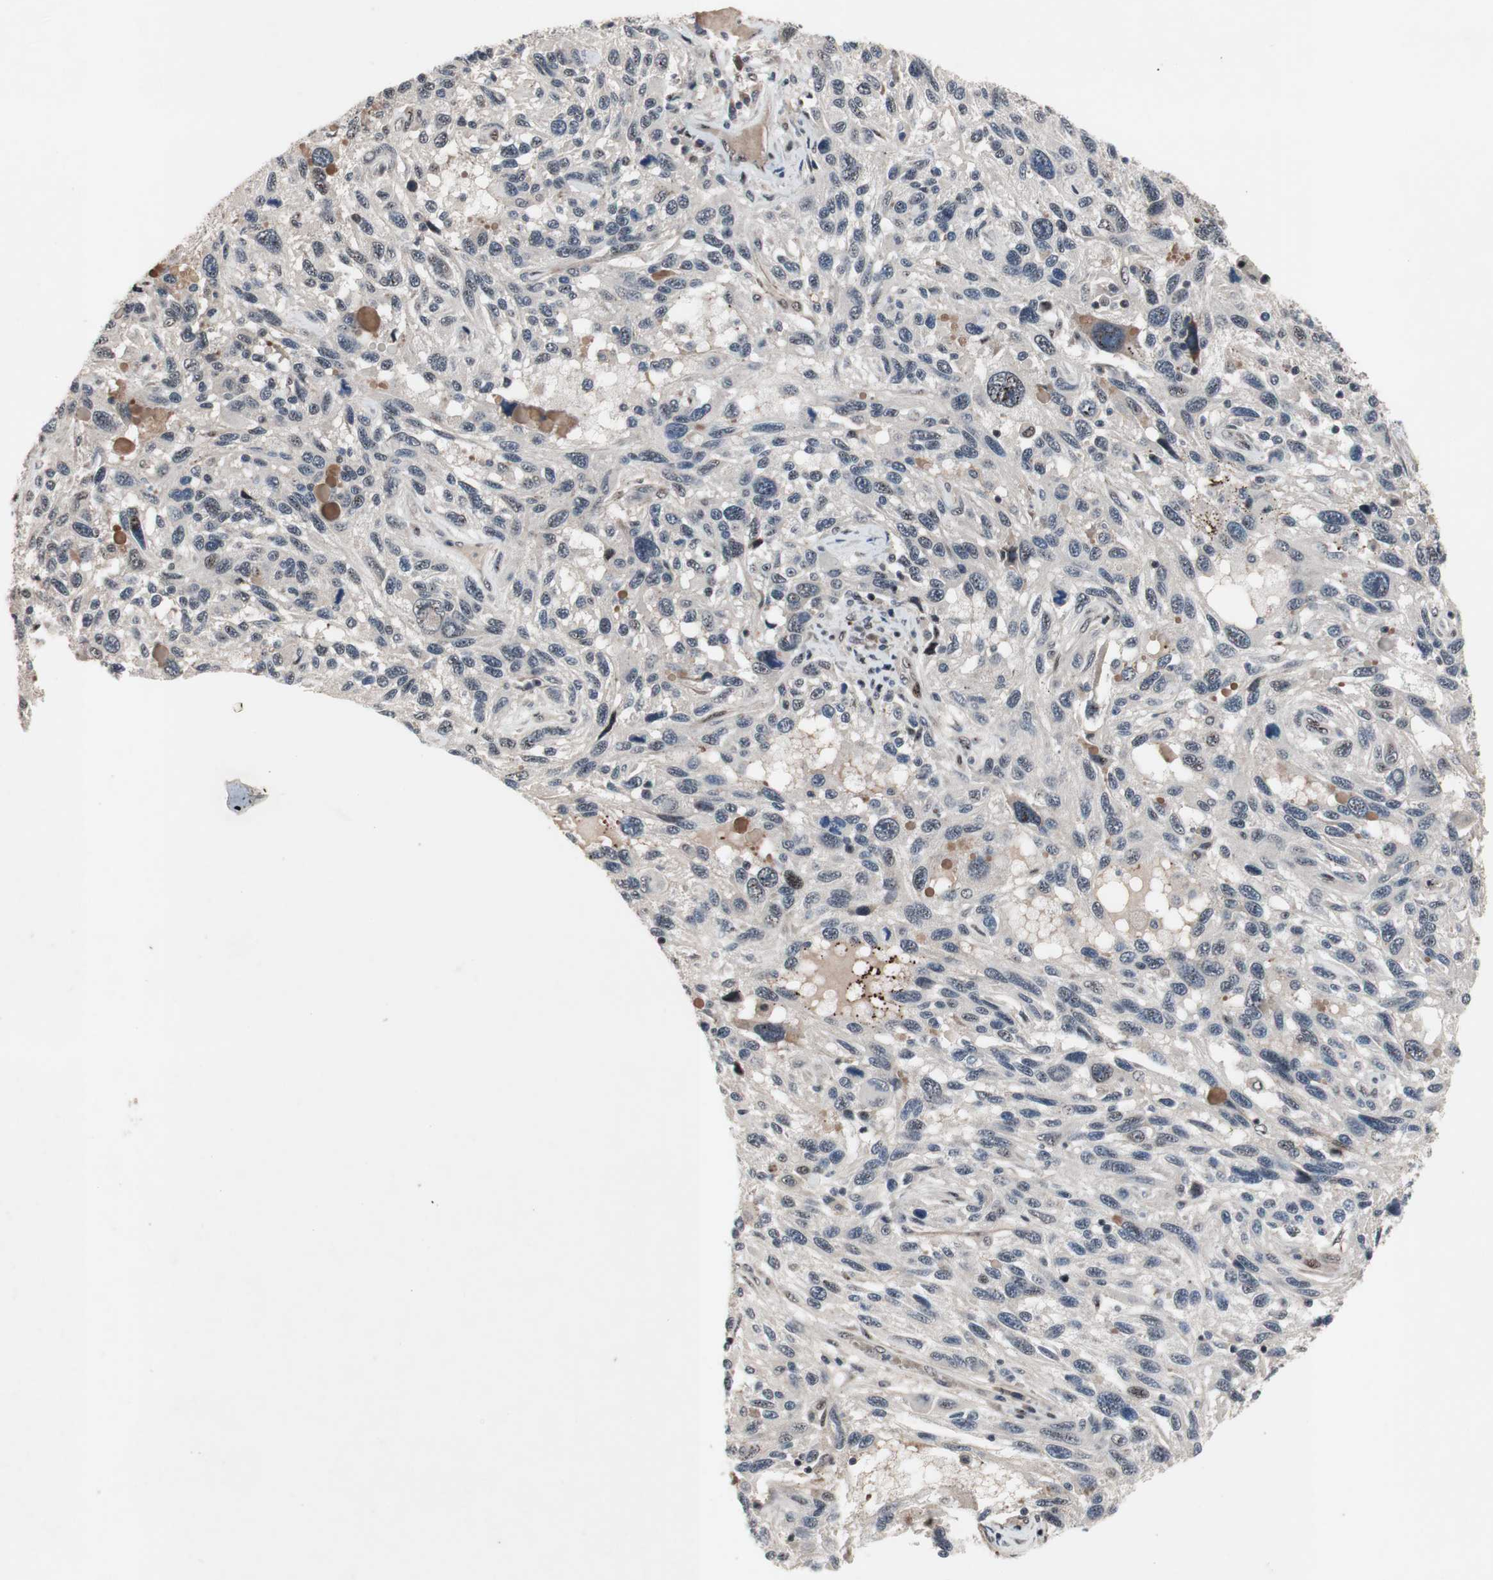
{"staining": {"intensity": "negative", "quantity": "none", "location": "none"}, "tissue": "melanoma", "cell_type": "Tumor cells", "image_type": "cancer", "snomed": [{"axis": "morphology", "description": "Malignant melanoma, NOS"}, {"axis": "topography", "description": "Skin"}], "caption": "IHC of human melanoma reveals no staining in tumor cells.", "gene": "SOX7", "patient": {"sex": "male", "age": 53}}